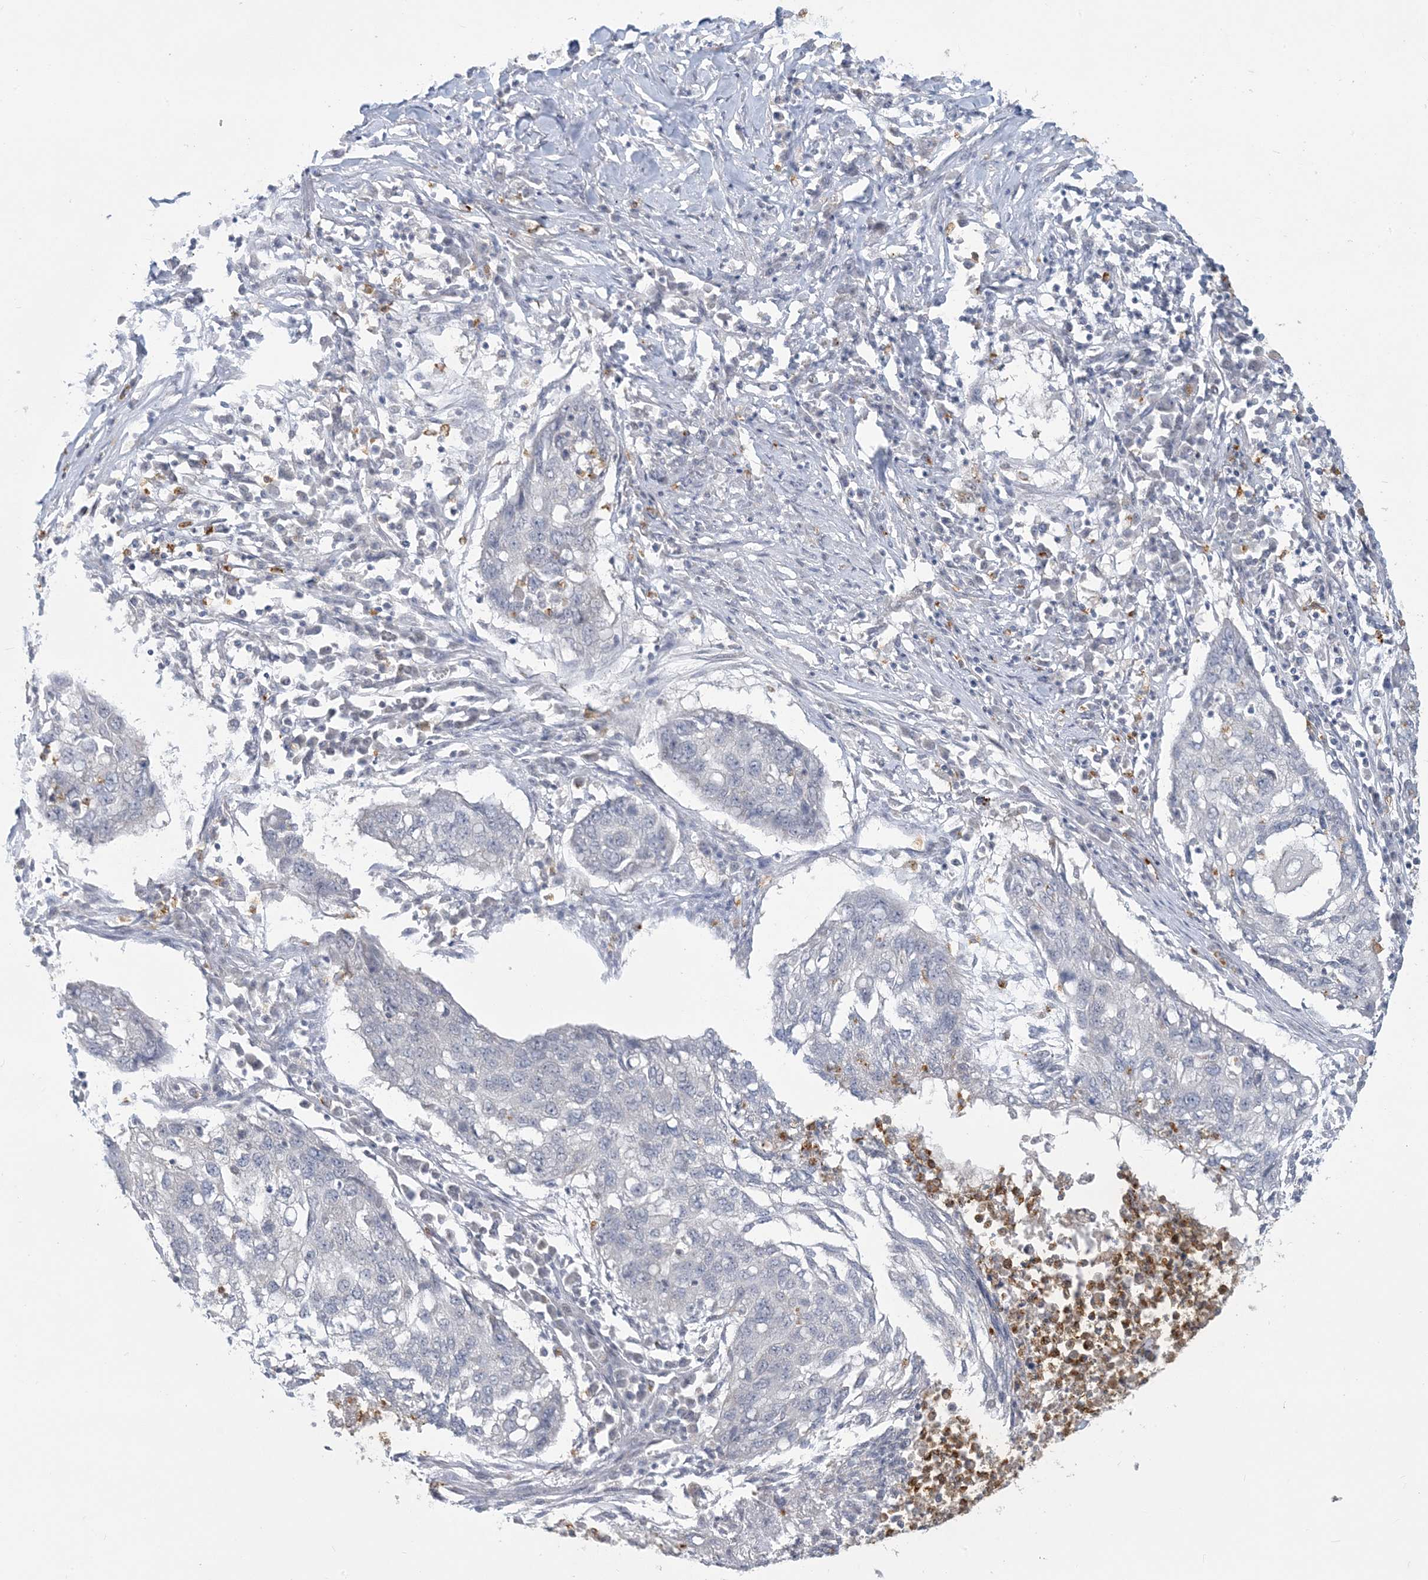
{"staining": {"intensity": "negative", "quantity": "none", "location": "none"}, "tissue": "lung cancer", "cell_type": "Tumor cells", "image_type": "cancer", "snomed": [{"axis": "morphology", "description": "Squamous cell carcinoma, NOS"}, {"axis": "topography", "description": "Lung"}], "caption": "A photomicrograph of human lung squamous cell carcinoma is negative for staining in tumor cells. (DAB (3,3'-diaminobenzidine) immunohistochemistry with hematoxylin counter stain).", "gene": "KIF3A", "patient": {"sex": "female", "age": 63}}